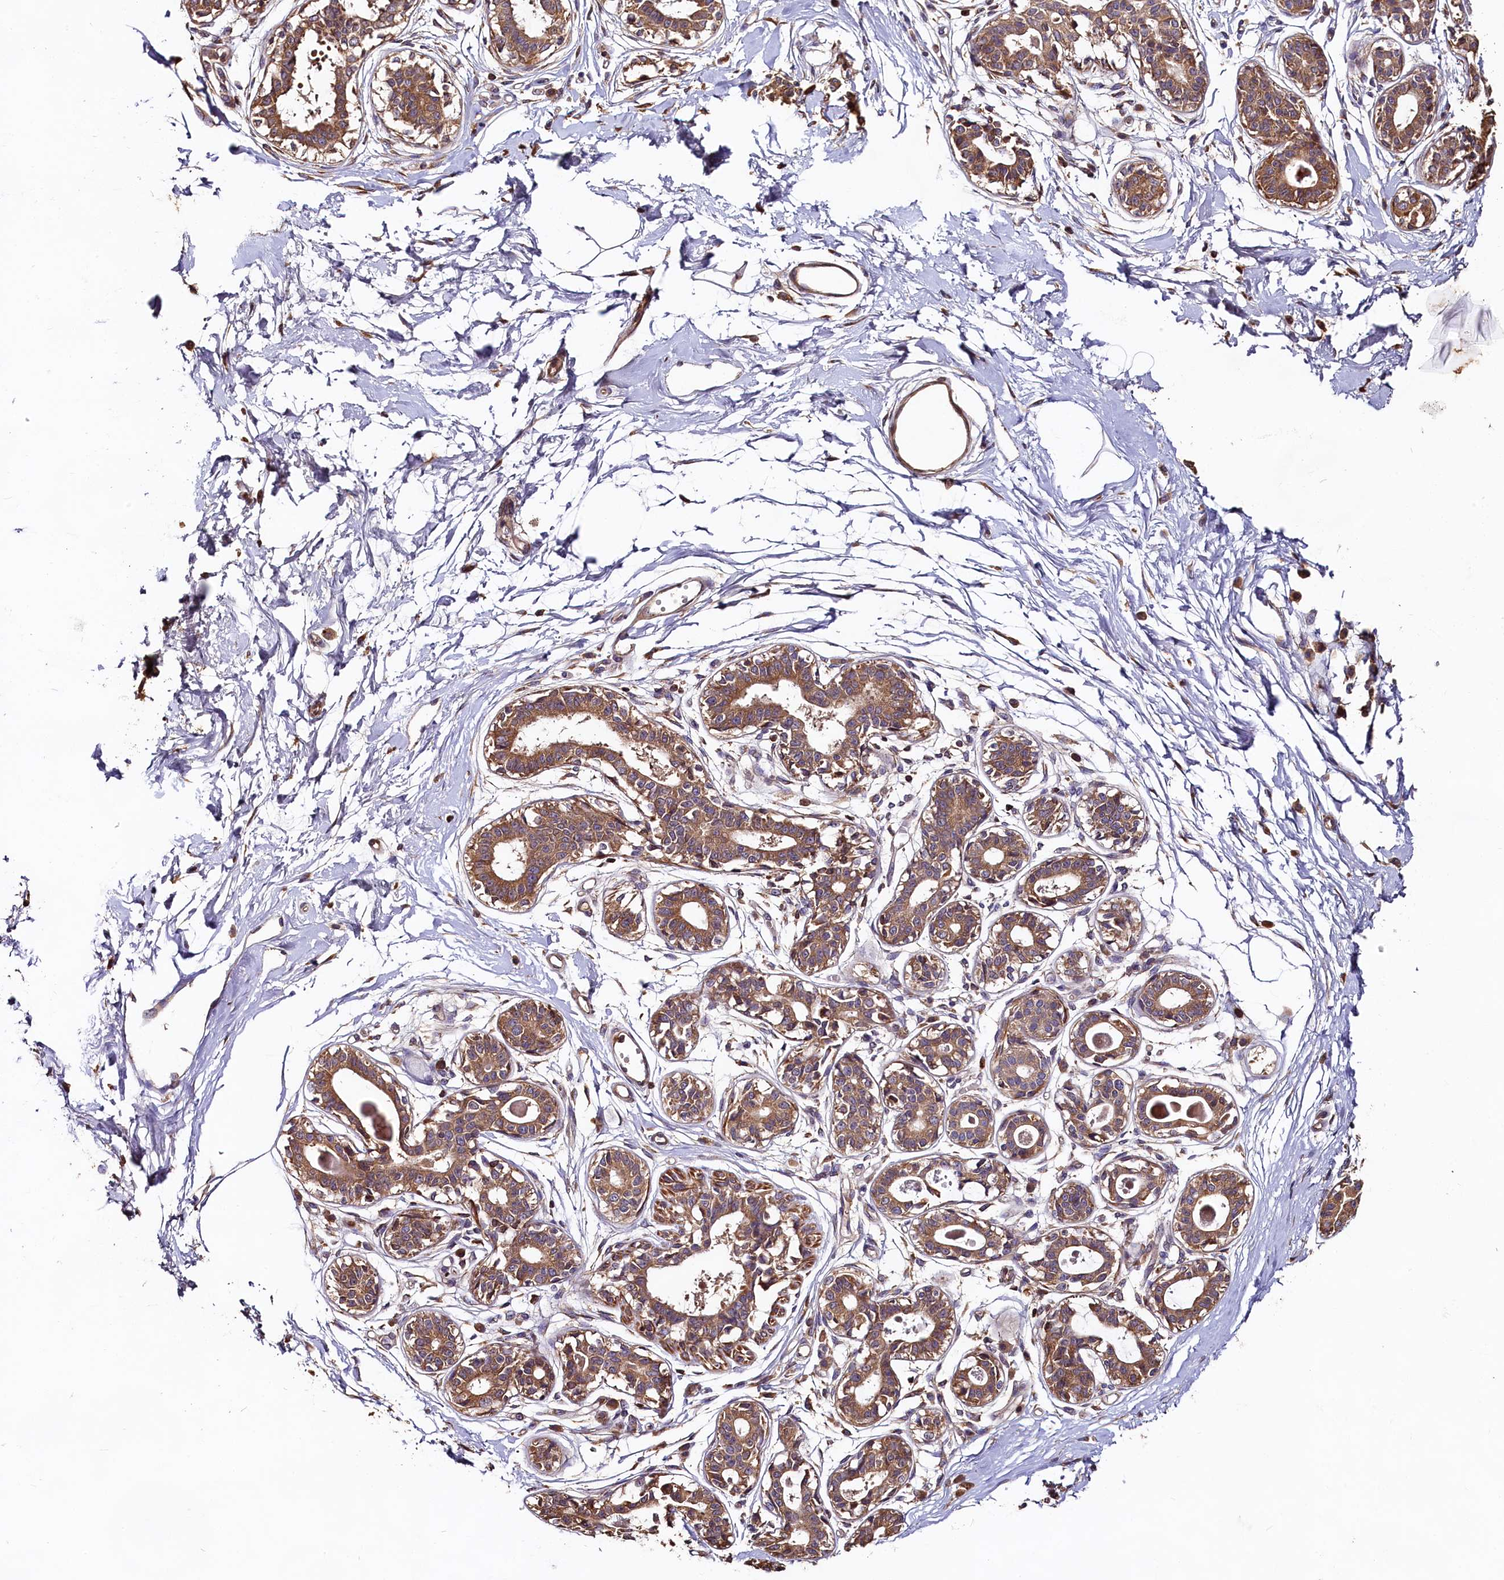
{"staining": {"intensity": "negative", "quantity": "none", "location": "none"}, "tissue": "breast", "cell_type": "Adipocytes", "image_type": "normal", "snomed": [{"axis": "morphology", "description": "Normal tissue, NOS"}, {"axis": "topography", "description": "Breast"}], "caption": "IHC photomicrograph of unremarkable breast: human breast stained with DAB demonstrates no significant protein staining in adipocytes.", "gene": "HMOX2", "patient": {"sex": "female", "age": 45}}